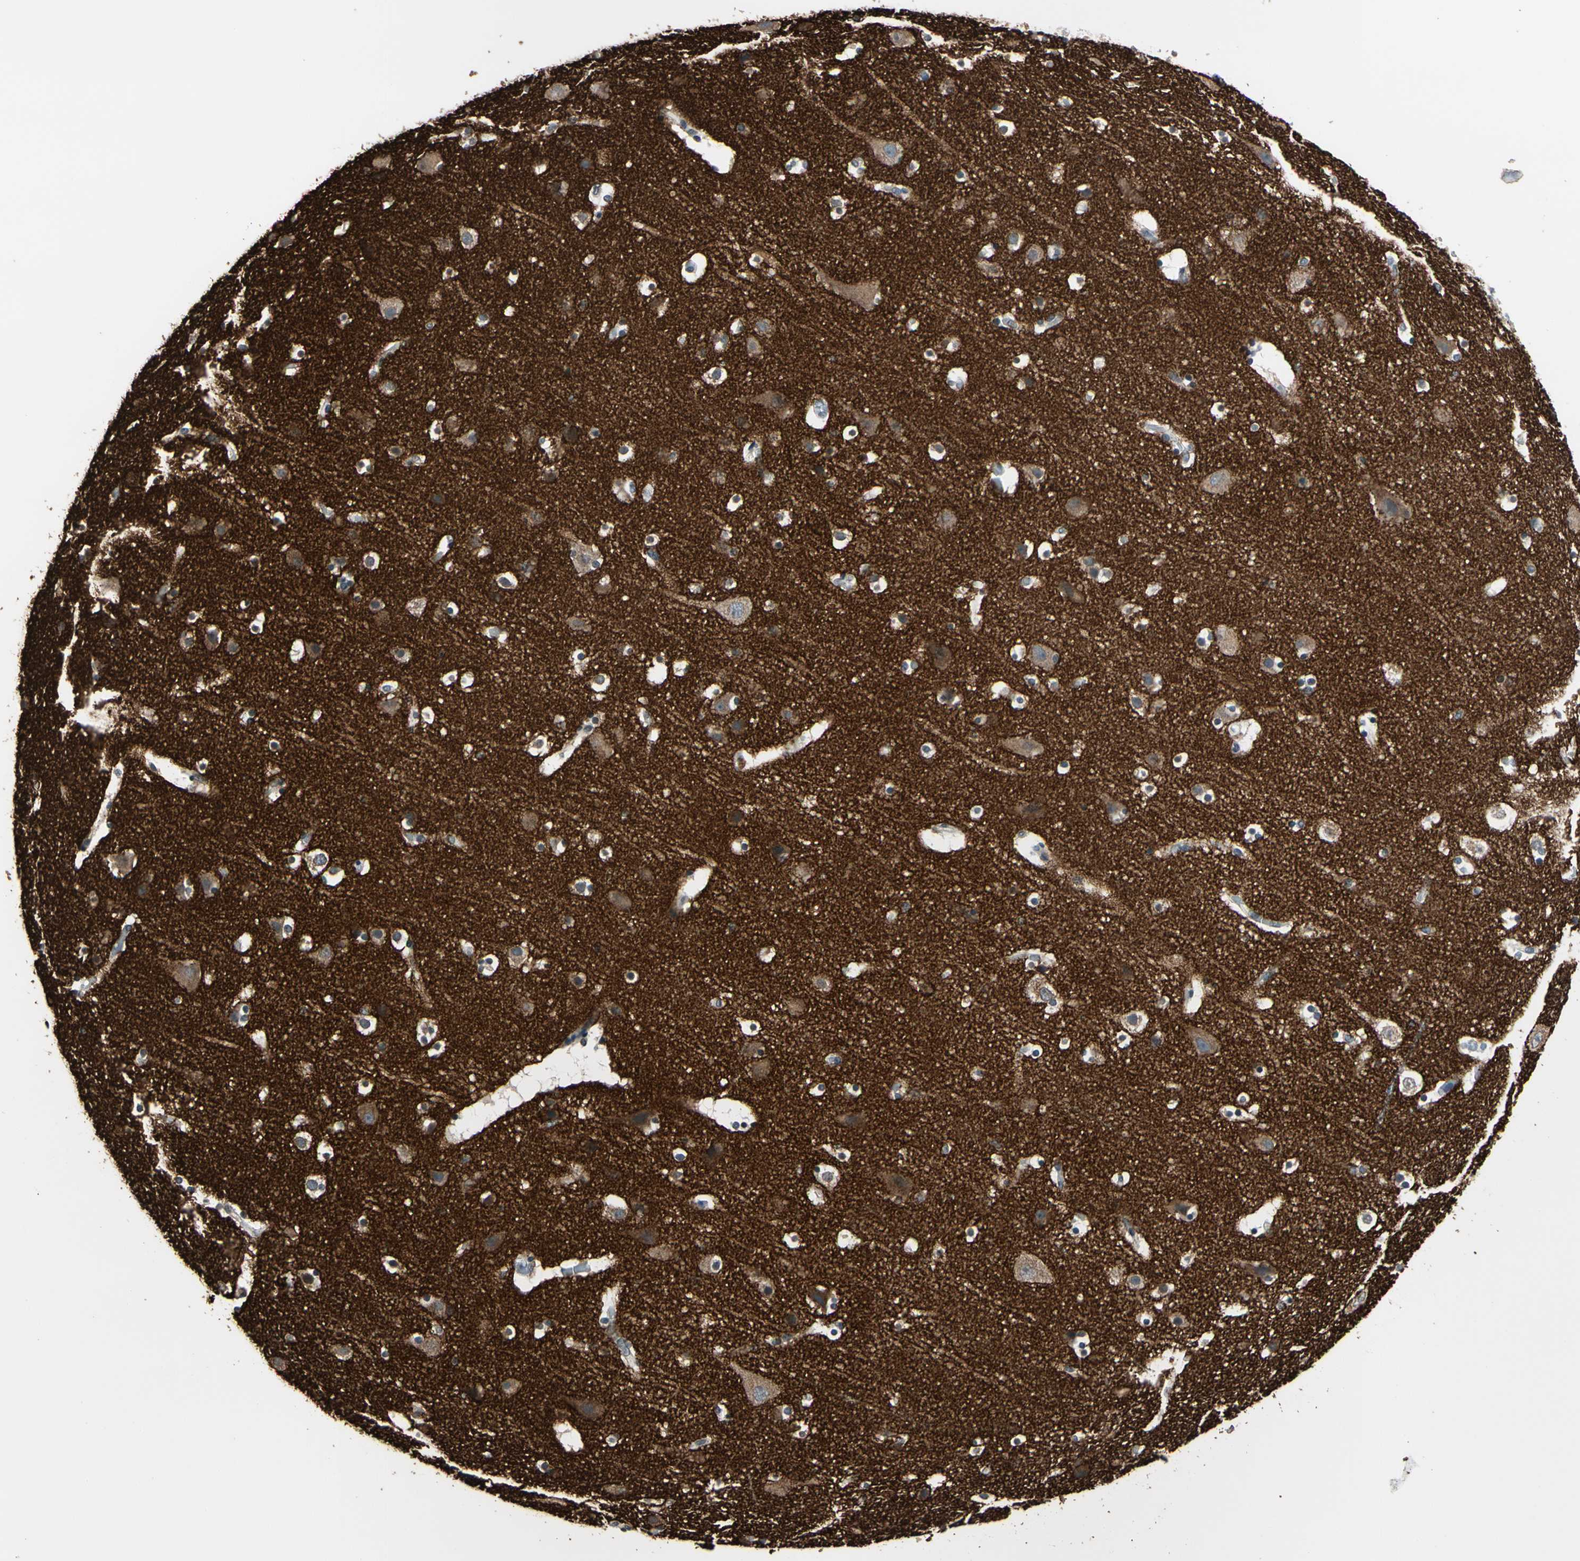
{"staining": {"intensity": "negative", "quantity": "none", "location": "none"}, "tissue": "cerebral cortex", "cell_type": "Endothelial cells", "image_type": "normal", "snomed": [{"axis": "morphology", "description": "Normal tissue, NOS"}, {"axis": "topography", "description": "Cerebral cortex"}], "caption": "Immunohistochemical staining of normal human cerebral cortex shows no significant staining in endothelial cells.", "gene": "SV2A", "patient": {"sex": "male", "age": 45}}